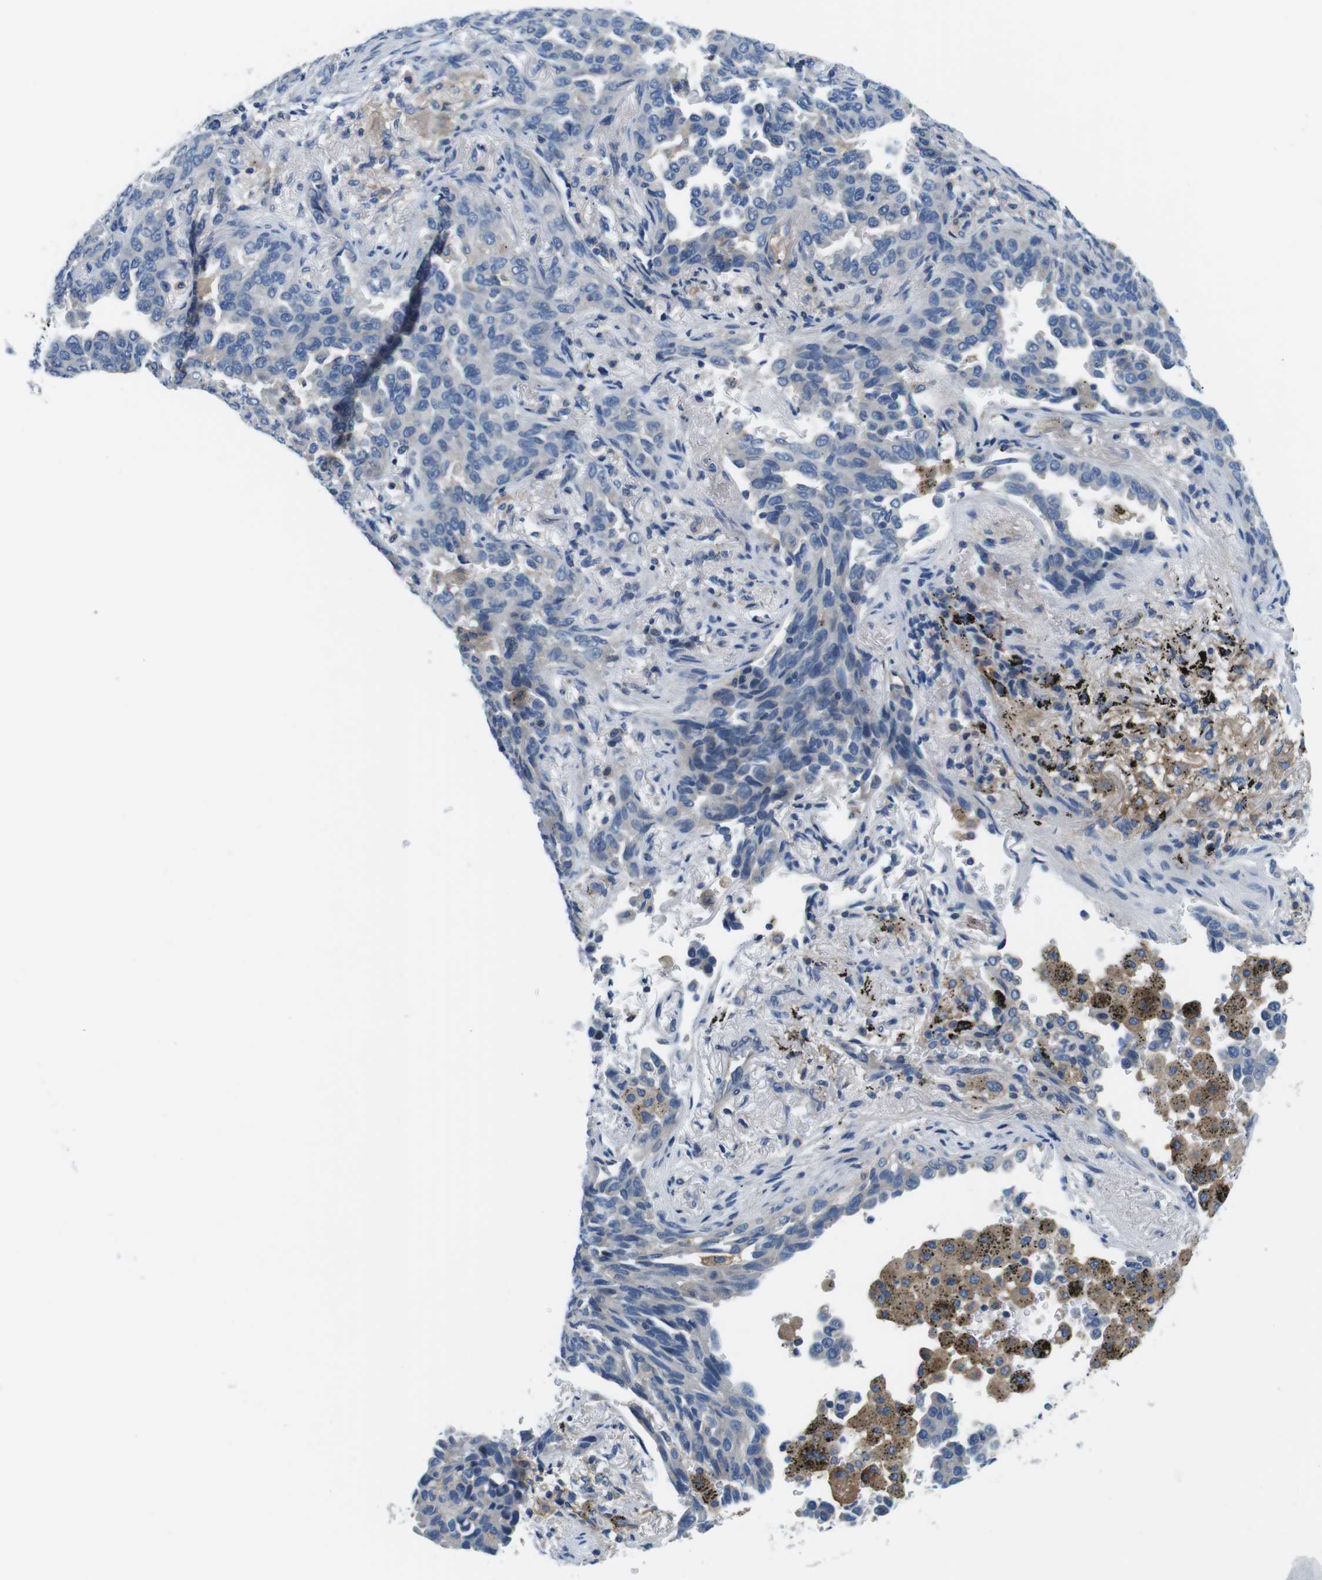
{"staining": {"intensity": "negative", "quantity": "none", "location": "none"}, "tissue": "lung cancer", "cell_type": "Tumor cells", "image_type": "cancer", "snomed": [{"axis": "morphology", "description": "Normal tissue, NOS"}, {"axis": "morphology", "description": "Adenocarcinoma, NOS"}, {"axis": "topography", "description": "Lung"}], "caption": "Tumor cells show no significant expression in adenocarcinoma (lung).", "gene": "DENND4C", "patient": {"sex": "male", "age": 59}}